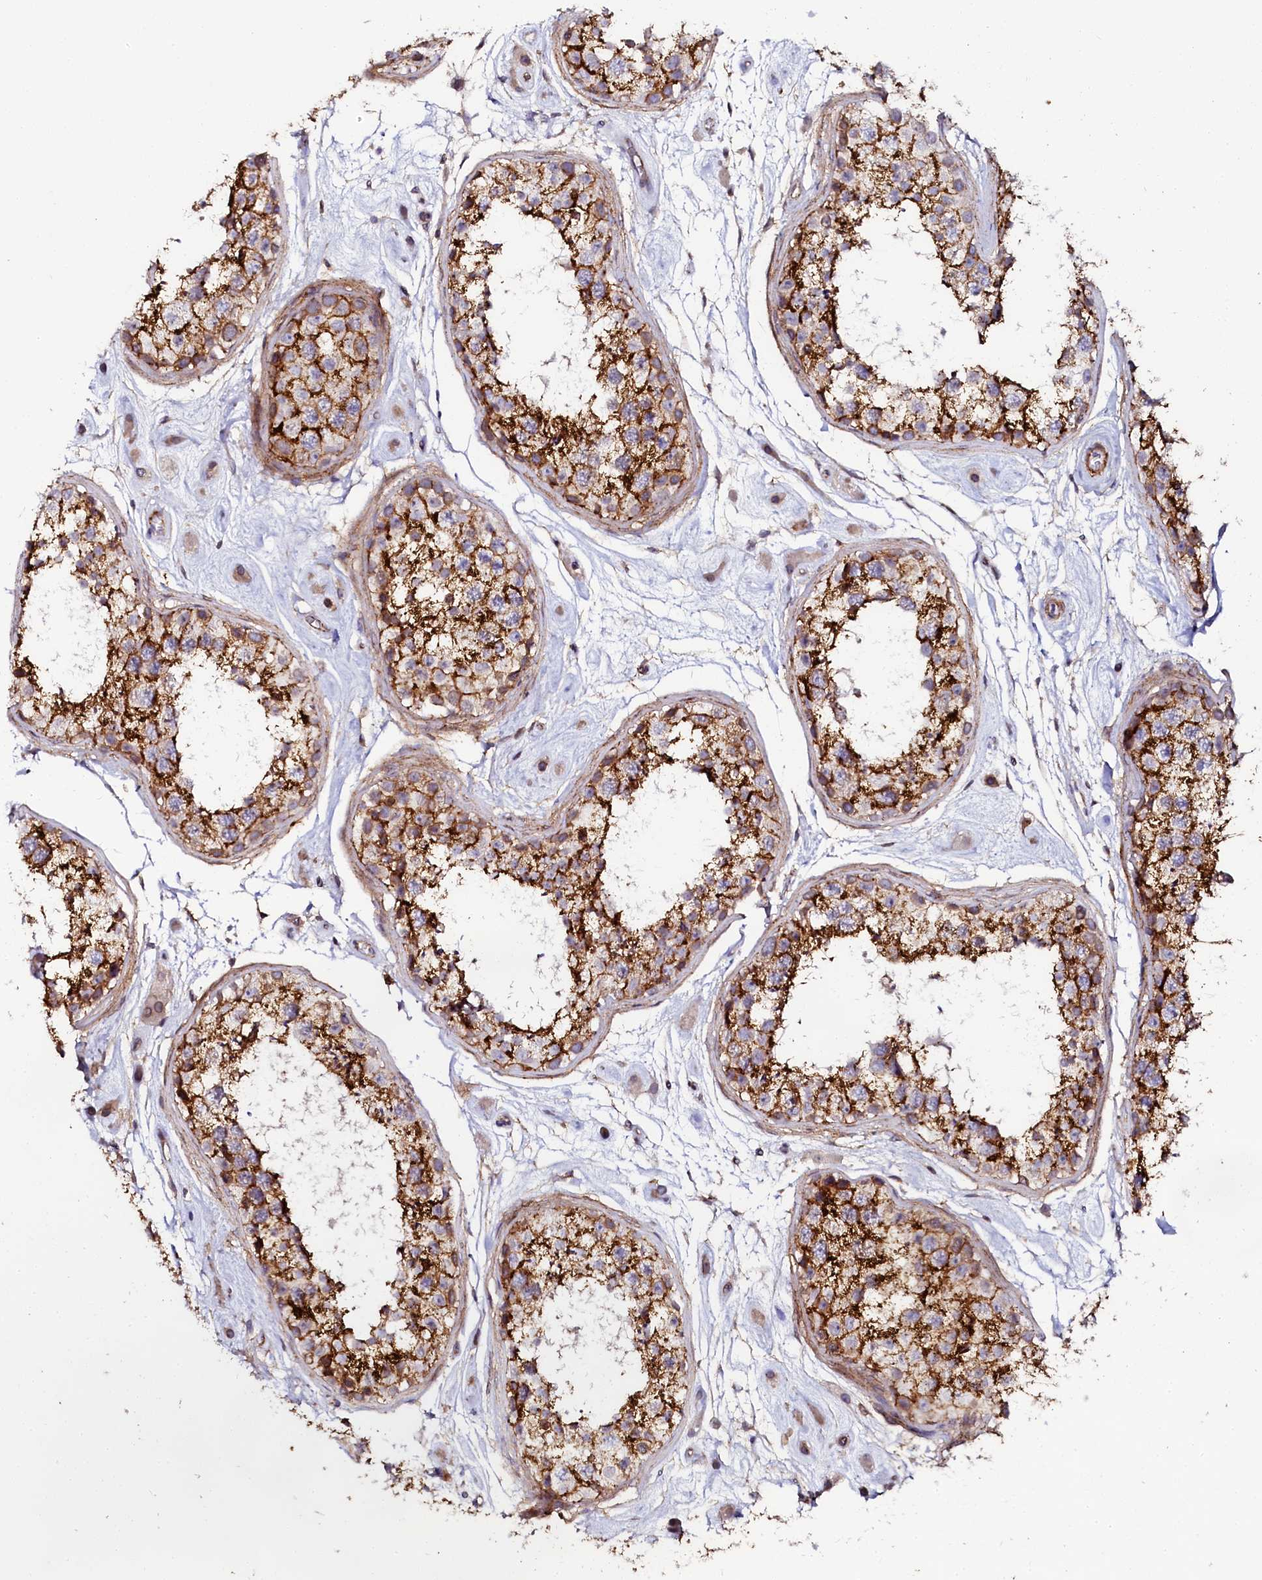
{"staining": {"intensity": "strong", "quantity": ">75%", "location": "cytoplasmic/membranous"}, "tissue": "testis", "cell_type": "Cells in seminiferous ducts", "image_type": "normal", "snomed": [{"axis": "morphology", "description": "Normal tissue, NOS"}, {"axis": "topography", "description": "Testis"}], "caption": "Immunohistochemistry histopathology image of normal testis: human testis stained using IHC shows high levels of strong protein expression localized specifically in the cytoplasmic/membranous of cells in seminiferous ducts, appearing as a cytoplasmic/membranous brown color.", "gene": "AAAS", "patient": {"sex": "male", "age": 25}}